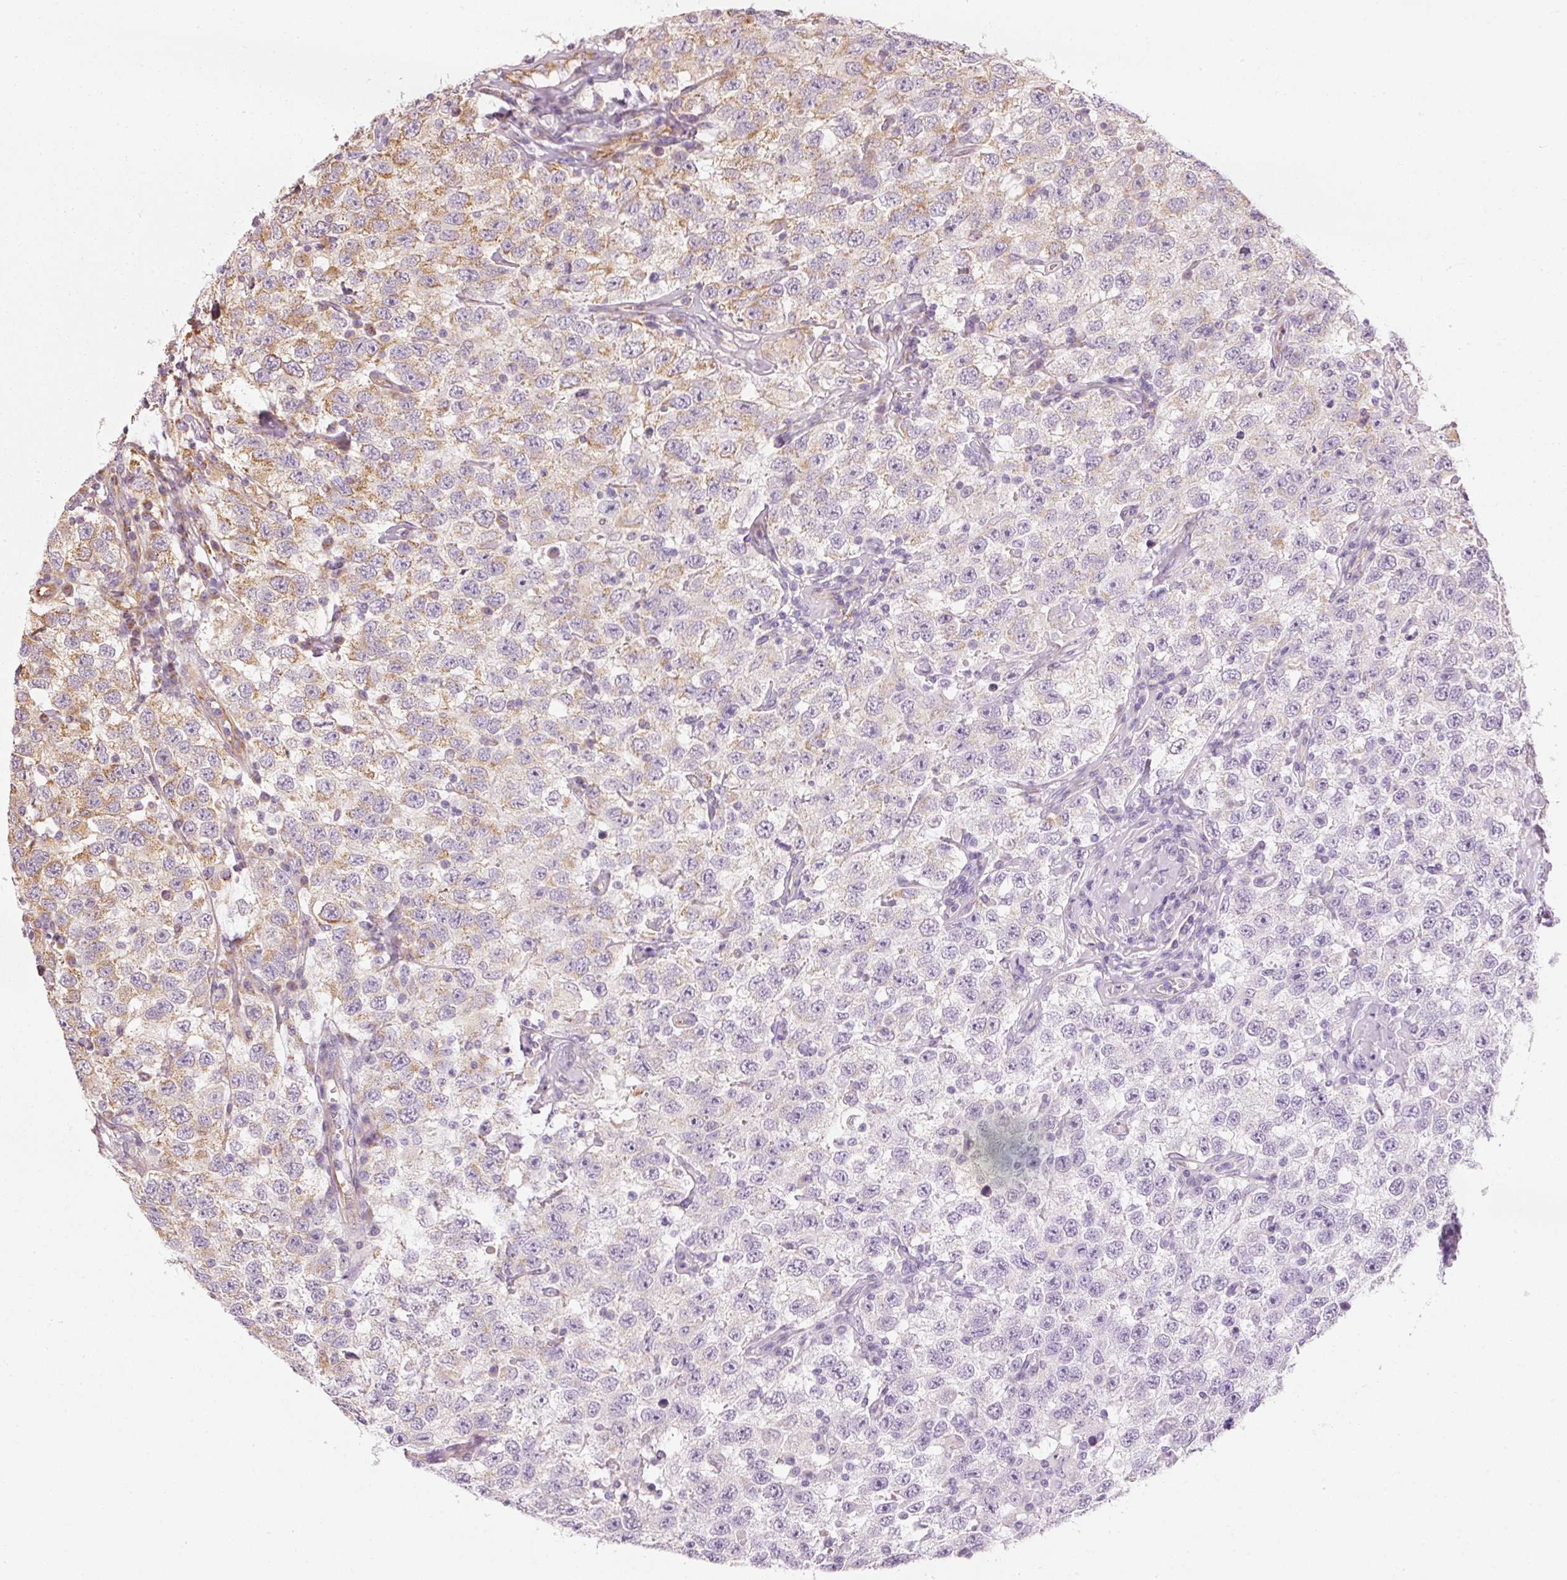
{"staining": {"intensity": "moderate", "quantity": "25%-75%", "location": "cytoplasmic/membranous"}, "tissue": "testis cancer", "cell_type": "Tumor cells", "image_type": "cancer", "snomed": [{"axis": "morphology", "description": "Seminoma, NOS"}, {"axis": "topography", "description": "Testis"}], "caption": "IHC staining of seminoma (testis), which reveals medium levels of moderate cytoplasmic/membranous staining in approximately 25%-75% of tumor cells indicating moderate cytoplasmic/membranous protein expression. The staining was performed using DAB (3,3'-diaminobenzidine) (brown) for protein detection and nuclei were counterstained in hematoxylin (blue).", "gene": "MTHFD1L", "patient": {"sex": "male", "age": 41}}